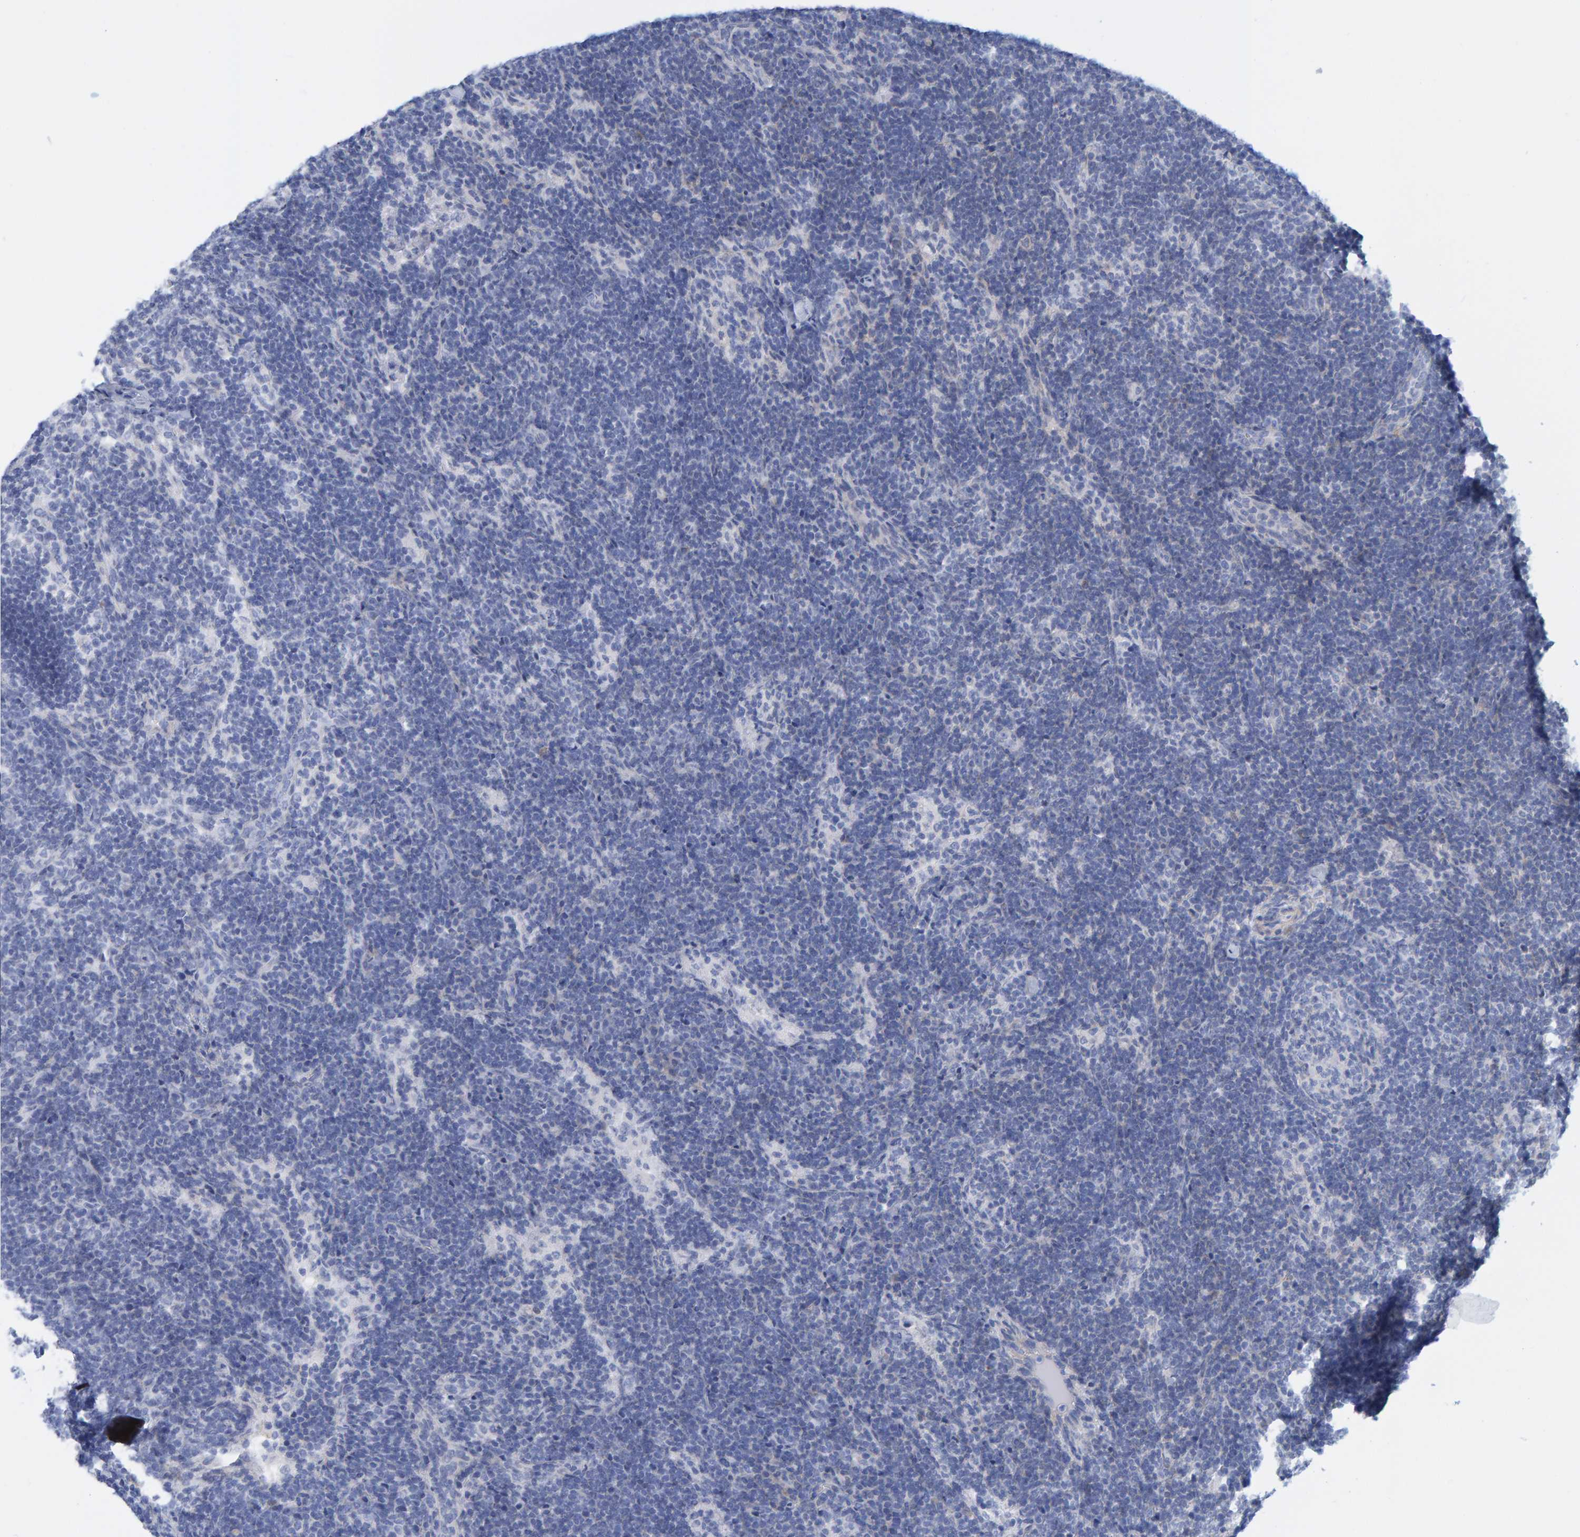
{"staining": {"intensity": "negative", "quantity": "none", "location": "none"}, "tissue": "lymph node", "cell_type": "Germinal center cells", "image_type": "normal", "snomed": [{"axis": "morphology", "description": "Normal tissue, NOS"}, {"axis": "topography", "description": "Lymph node"}], "caption": "A photomicrograph of lymph node stained for a protein shows no brown staining in germinal center cells.", "gene": "KLHL11", "patient": {"sex": "female", "age": 22}}